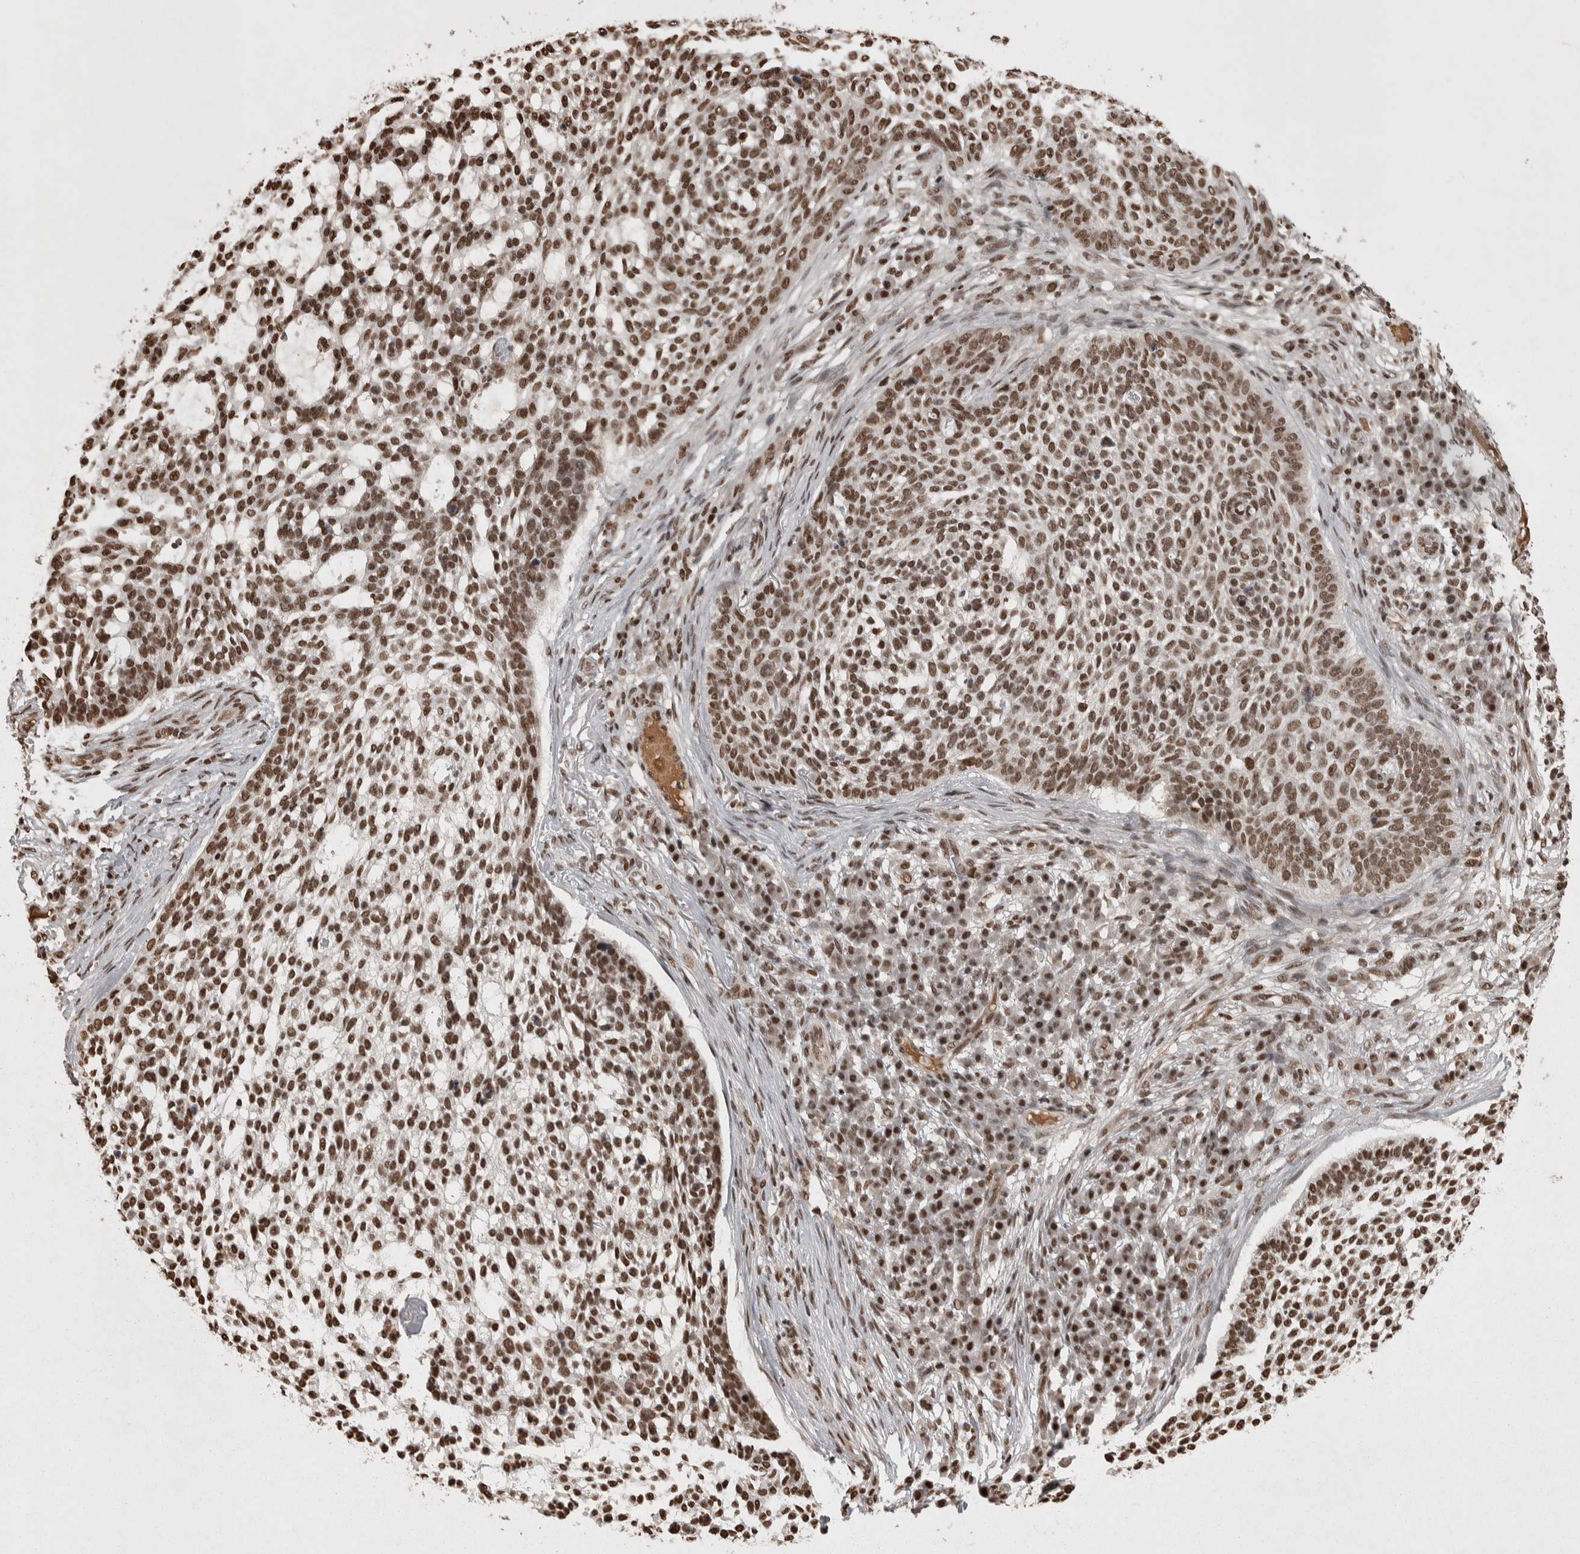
{"staining": {"intensity": "moderate", "quantity": ">75%", "location": "nuclear"}, "tissue": "skin cancer", "cell_type": "Tumor cells", "image_type": "cancer", "snomed": [{"axis": "morphology", "description": "Basal cell carcinoma"}, {"axis": "topography", "description": "Skin"}], "caption": "Brown immunohistochemical staining in skin cancer displays moderate nuclear positivity in about >75% of tumor cells.", "gene": "ZFHX4", "patient": {"sex": "female", "age": 64}}